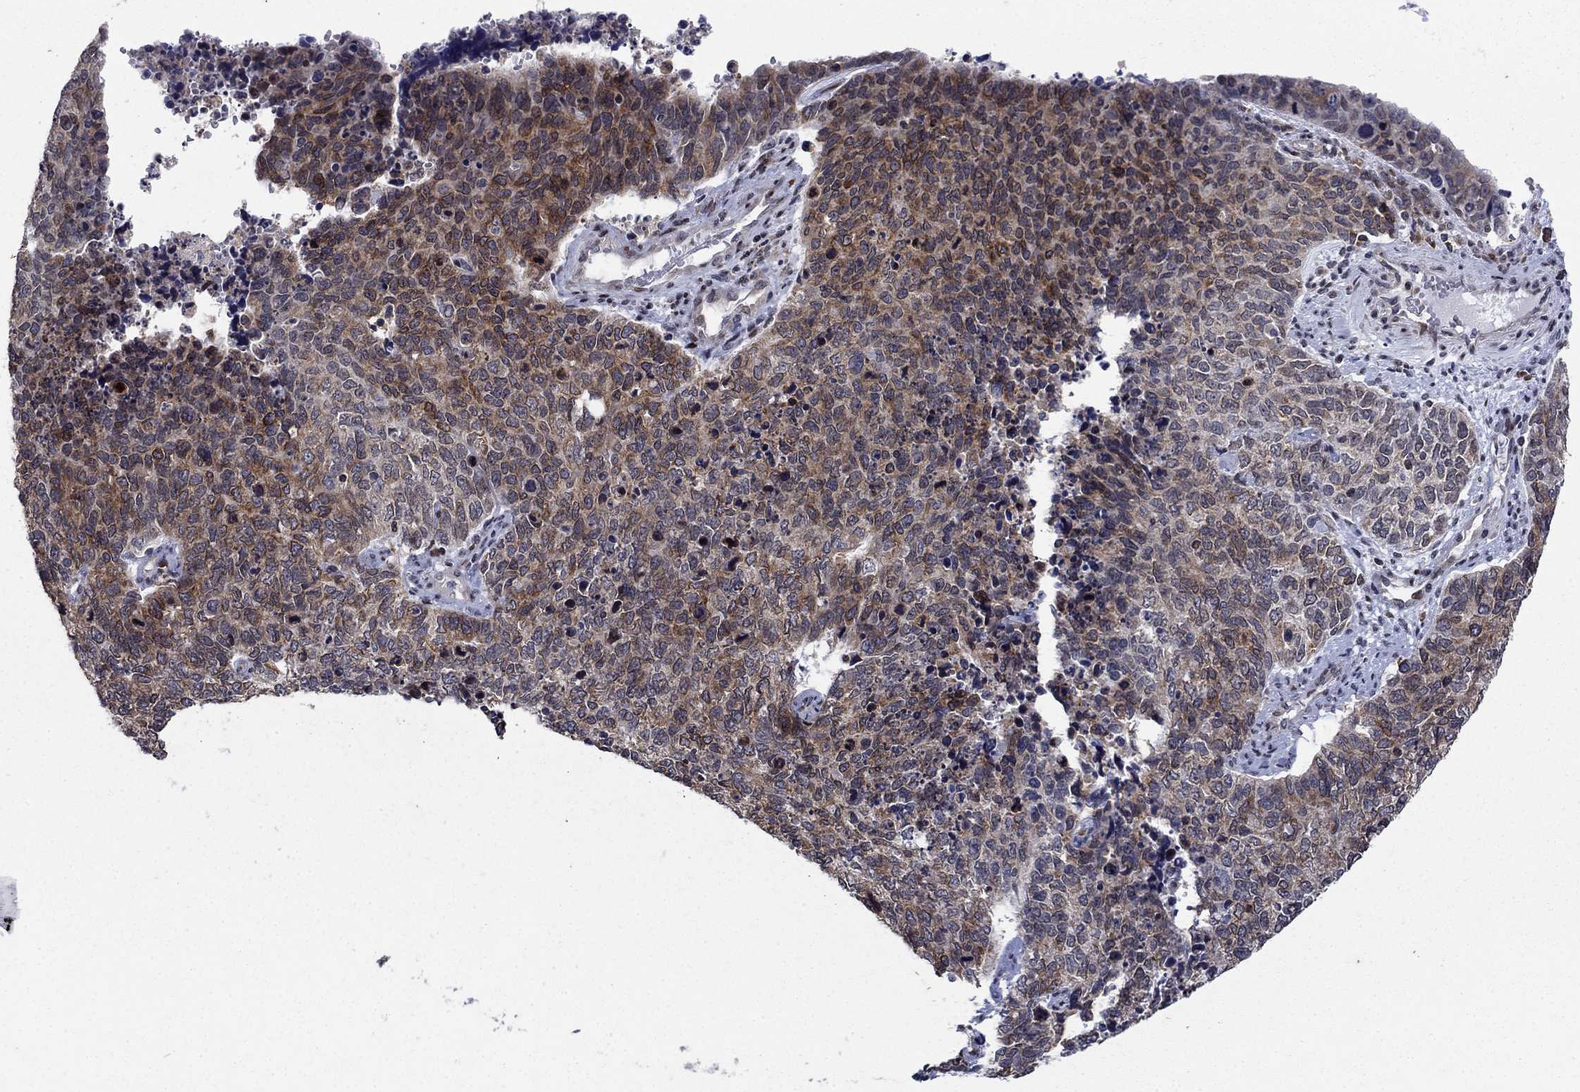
{"staining": {"intensity": "moderate", "quantity": "25%-75%", "location": "cytoplasmic/membranous"}, "tissue": "cervical cancer", "cell_type": "Tumor cells", "image_type": "cancer", "snomed": [{"axis": "morphology", "description": "Squamous cell carcinoma, NOS"}, {"axis": "topography", "description": "Cervix"}], "caption": "Cervical cancer (squamous cell carcinoma) tissue reveals moderate cytoplasmic/membranous expression in approximately 25%-75% of tumor cells, visualized by immunohistochemistry.", "gene": "DHRS7", "patient": {"sex": "female", "age": 63}}